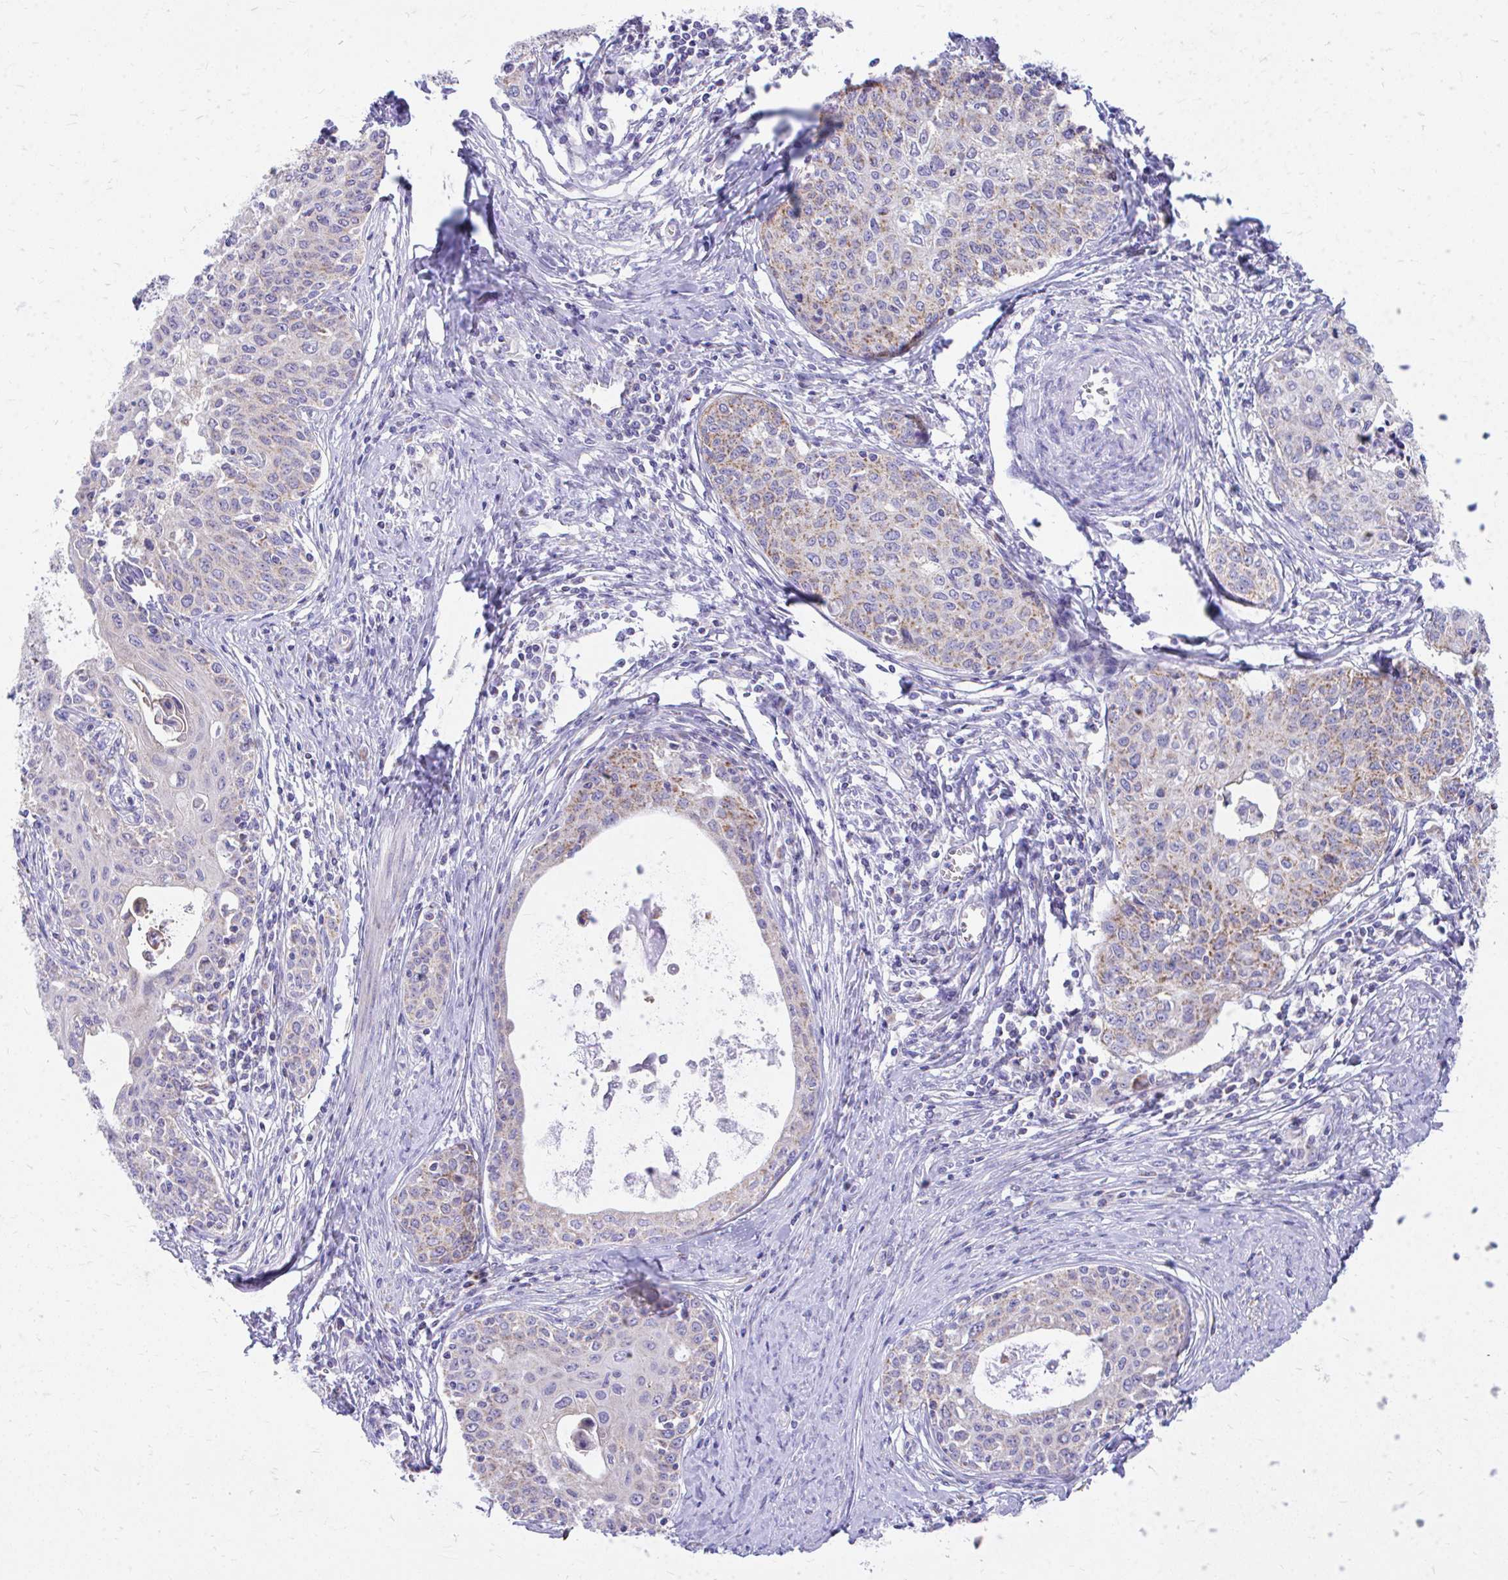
{"staining": {"intensity": "weak", "quantity": "25%-75%", "location": "cytoplasmic/membranous"}, "tissue": "cervical cancer", "cell_type": "Tumor cells", "image_type": "cancer", "snomed": [{"axis": "morphology", "description": "Squamous cell carcinoma, NOS"}, {"axis": "morphology", "description": "Adenocarcinoma, NOS"}, {"axis": "topography", "description": "Cervix"}], "caption": "Immunohistochemistry histopathology image of human cervical cancer (squamous cell carcinoma) stained for a protein (brown), which displays low levels of weak cytoplasmic/membranous expression in approximately 25%-75% of tumor cells.", "gene": "MRPL19", "patient": {"sex": "female", "age": 52}}